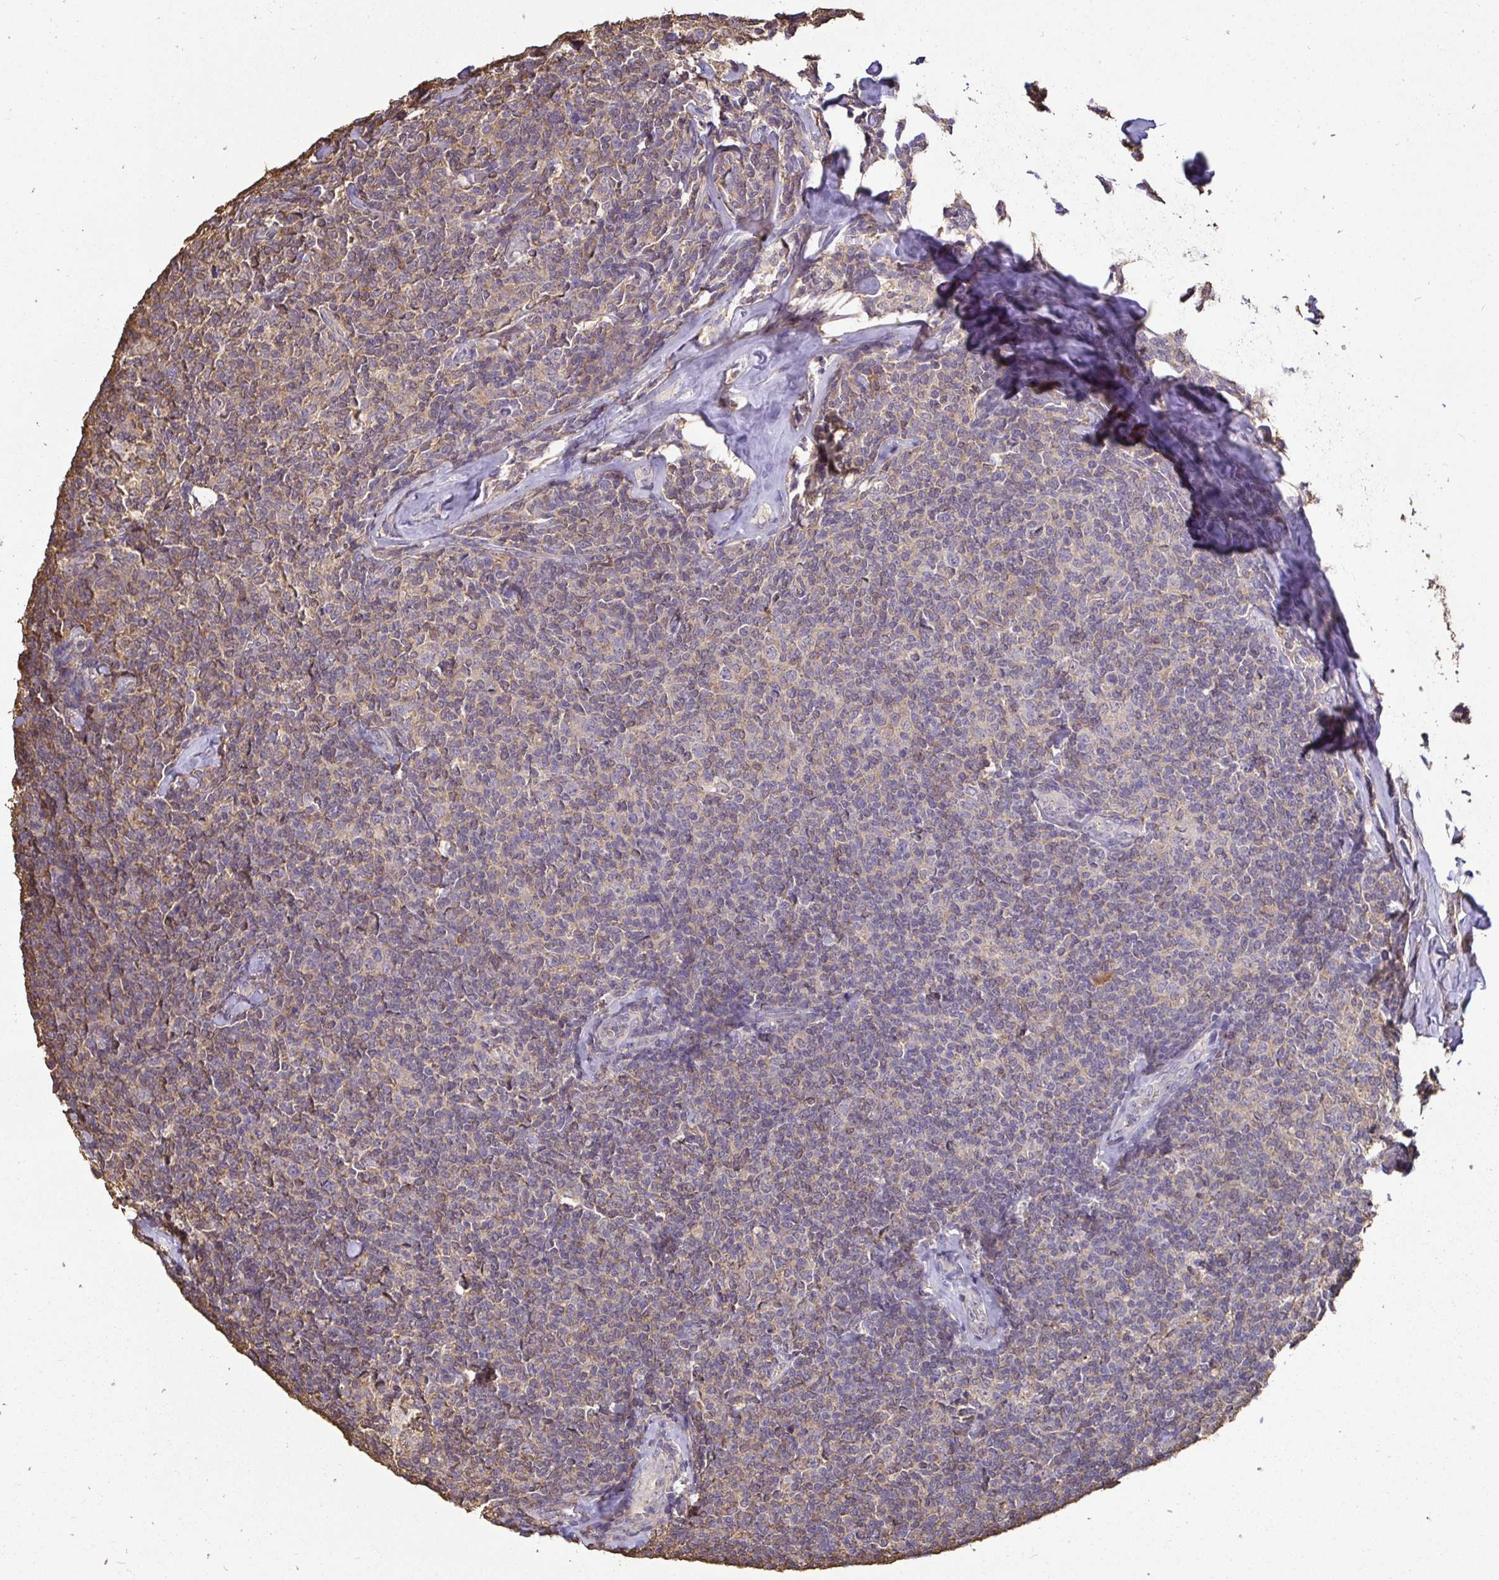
{"staining": {"intensity": "weak", "quantity": "<25%", "location": "cytoplasmic/membranous"}, "tissue": "lymphoma", "cell_type": "Tumor cells", "image_type": "cancer", "snomed": [{"axis": "morphology", "description": "Malignant lymphoma, non-Hodgkin's type, Low grade"}, {"axis": "topography", "description": "Lymph node"}], "caption": "Histopathology image shows no significant protein staining in tumor cells of lymphoma.", "gene": "MAPK8IP3", "patient": {"sex": "female", "age": 56}}